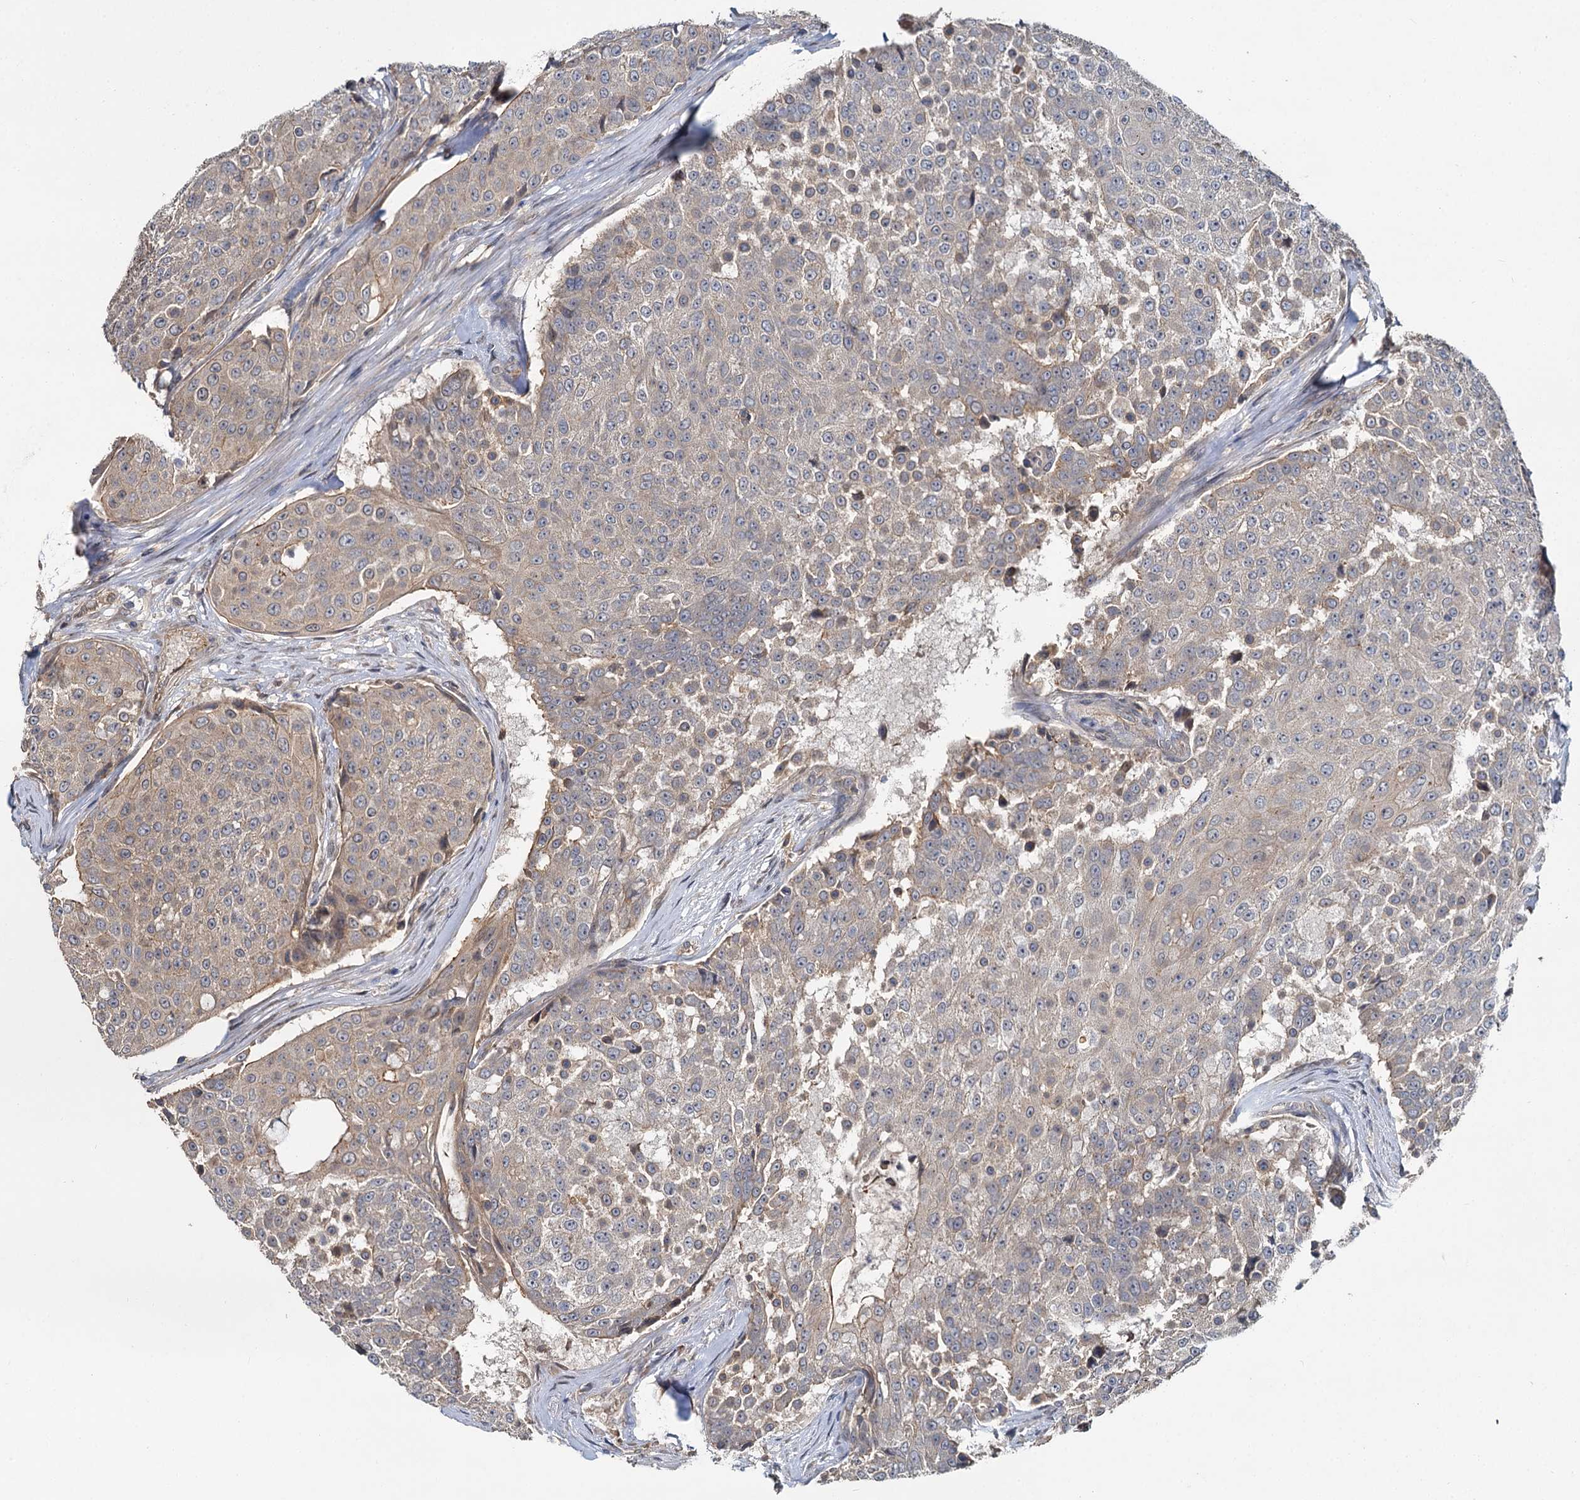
{"staining": {"intensity": "weak", "quantity": "<25%", "location": "cytoplasmic/membranous"}, "tissue": "urothelial cancer", "cell_type": "Tumor cells", "image_type": "cancer", "snomed": [{"axis": "morphology", "description": "Urothelial carcinoma, High grade"}, {"axis": "topography", "description": "Urinary bladder"}], "caption": "IHC photomicrograph of neoplastic tissue: human urothelial carcinoma (high-grade) stained with DAB reveals no significant protein staining in tumor cells.", "gene": "ZNF324", "patient": {"sex": "female", "age": 63}}